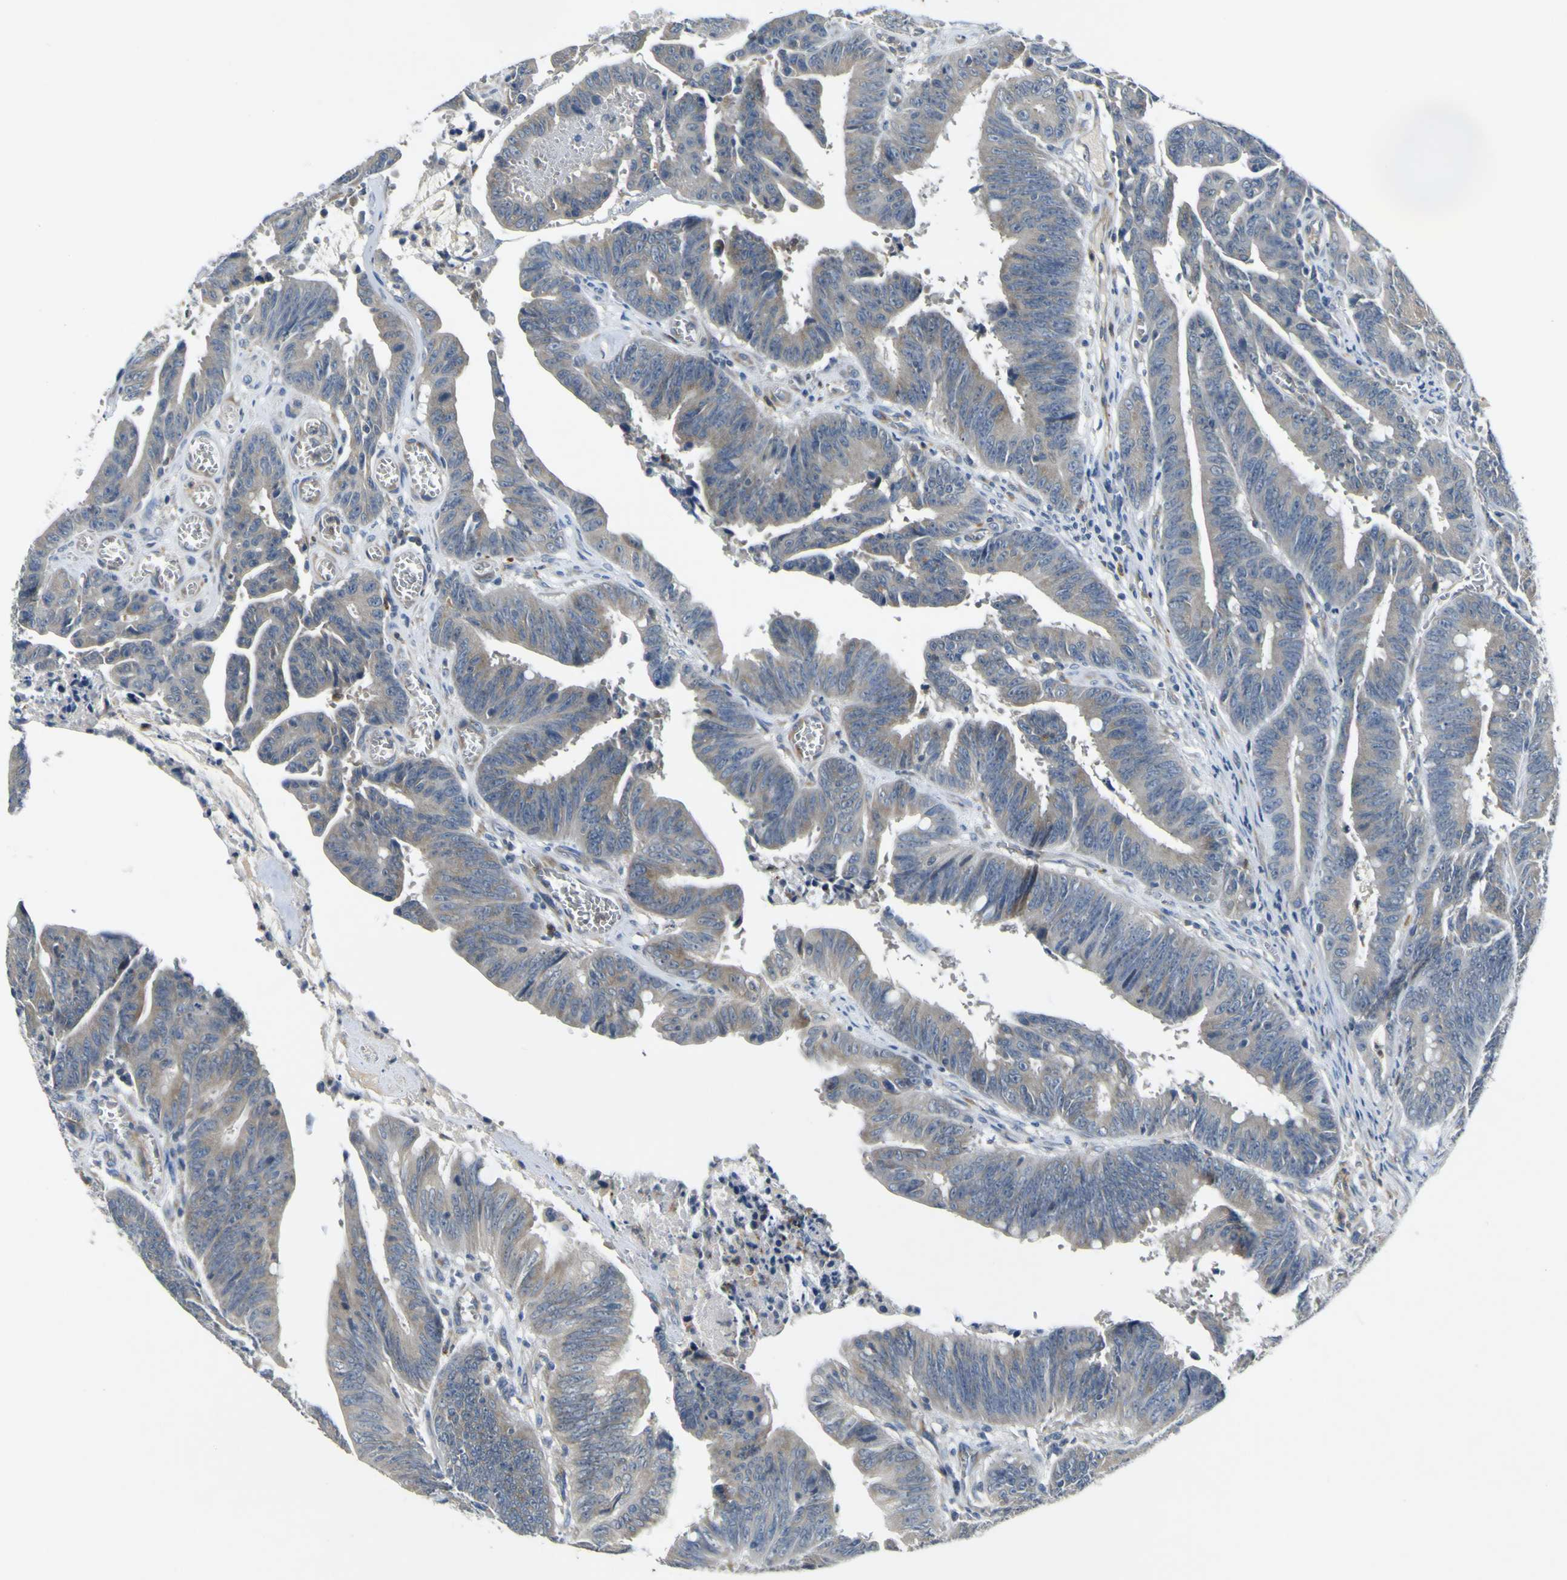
{"staining": {"intensity": "weak", "quantity": ">75%", "location": "cytoplasmic/membranous"}, "tissue": "colorectal cancer", "cell_type": "Tumor cells", "image_type": "cancer", "snomed": [{"axis": "morphology", "description": "Adenocarcinoma, NOS"}, {"axis": "topography", "description": "Colon"}], "caption": "This image shows colorectal cancer stained with immunohistochemistry to label a protein in brown. The cytoplasmic/membranous of tumor cells show weak positivity for the protein. Nuclei are counter-stained blue.", "gene": "LDLR", "patient": {"sex": "male", "age": 45}}